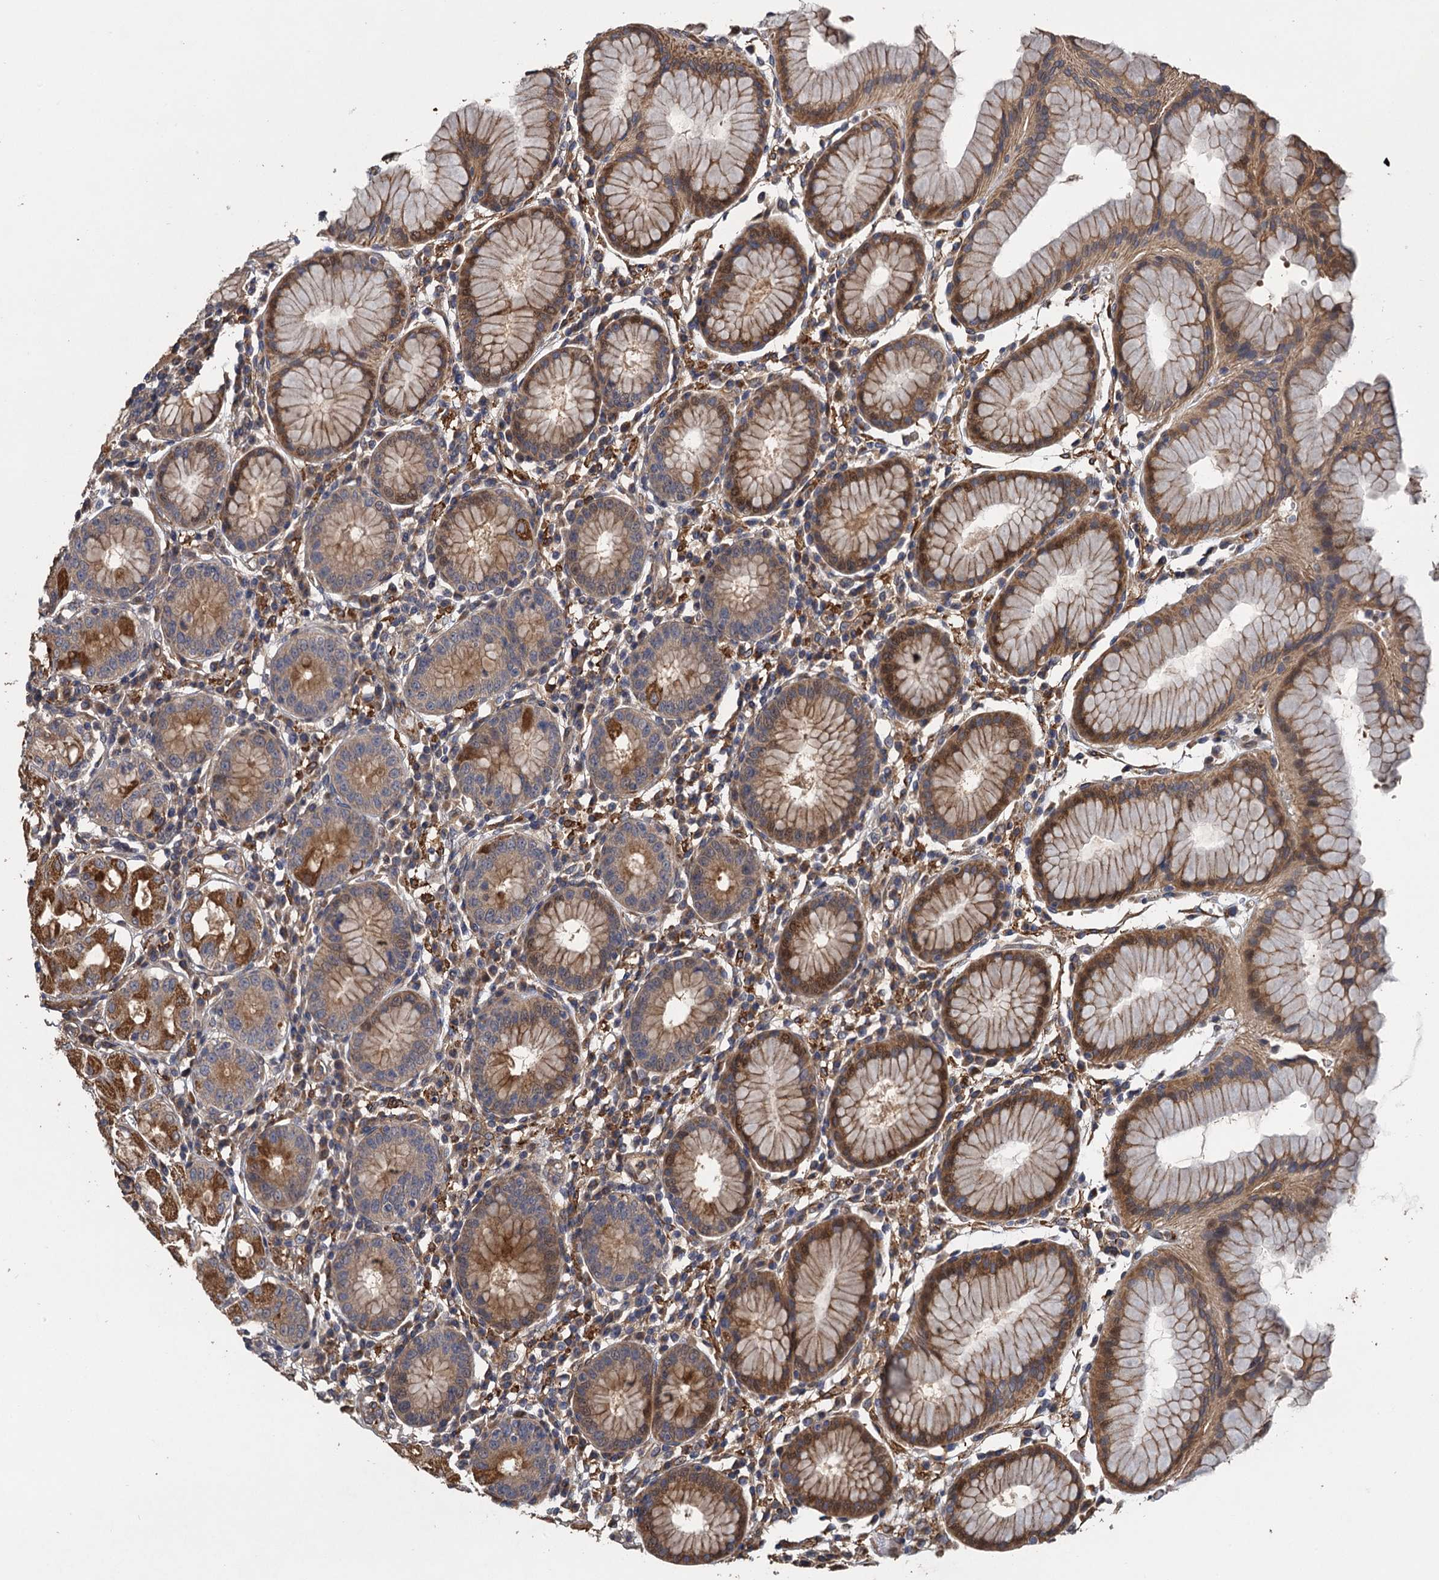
{"staining": {"intensity": "moderate", "quantity": ">75%", "location": "cytoplasmic/membranous"}, "tissue": "stomach", "cell_type": "Glandular cells", "image_type": "normal", "snomed": [{"axis": "morphology", "description": "Normal tissue, NOS"}, {"axis": "topography", "description": "Stomach"}, {"axis": "topography", "description": "Stomach, lower"}], "caption": "Glandular cells display medium levels of moderate cytoplasmic/membranous staining in approximately >75% of cells in normal stomach.", "gene": "MEAK7", "patient": {"sex": "female", "age": 56}}